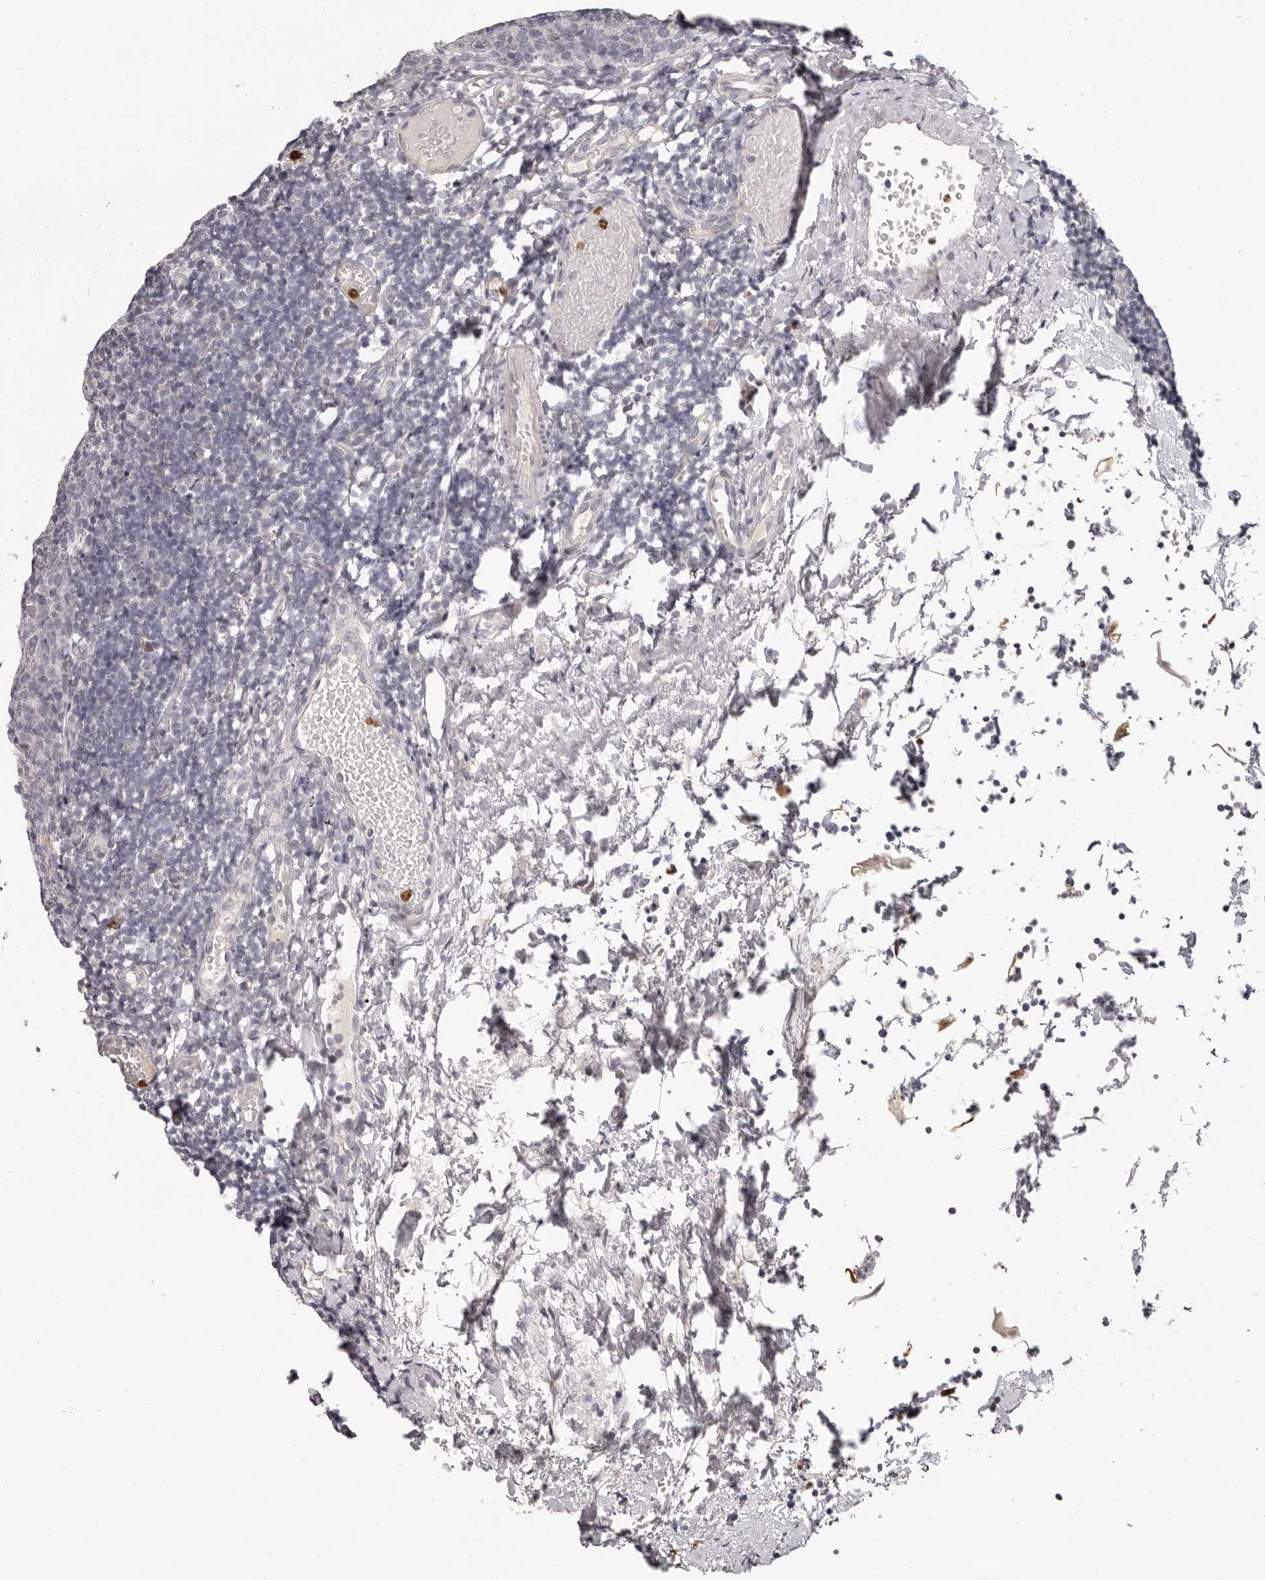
{"staining": {"intensity": "negative", "quantity": "none", "location": "none"}, "tissue": "tonsil", "cell_type": "Germinal center cells", "image_type": "normal", "snomed": [{"axis": "morphology", "description": "Normal tissue, NOS"}, {"axis": "topography", "description": "Tonsil"}], "caption": "This micrograph is of unremarkable tonsil stained with immunohistochemistry (IHC) to label a protein in brown with the nuclei are counter-stained blue. There is no positivity in germinal center cells. The staining was performed using DAB to visualize the protein expression in brown, while the nuclei were stained in blue with hematoxylin (Magnification: 20x).", "gene": "GPR157", "patient": {"sex": "female", "age": 19}}